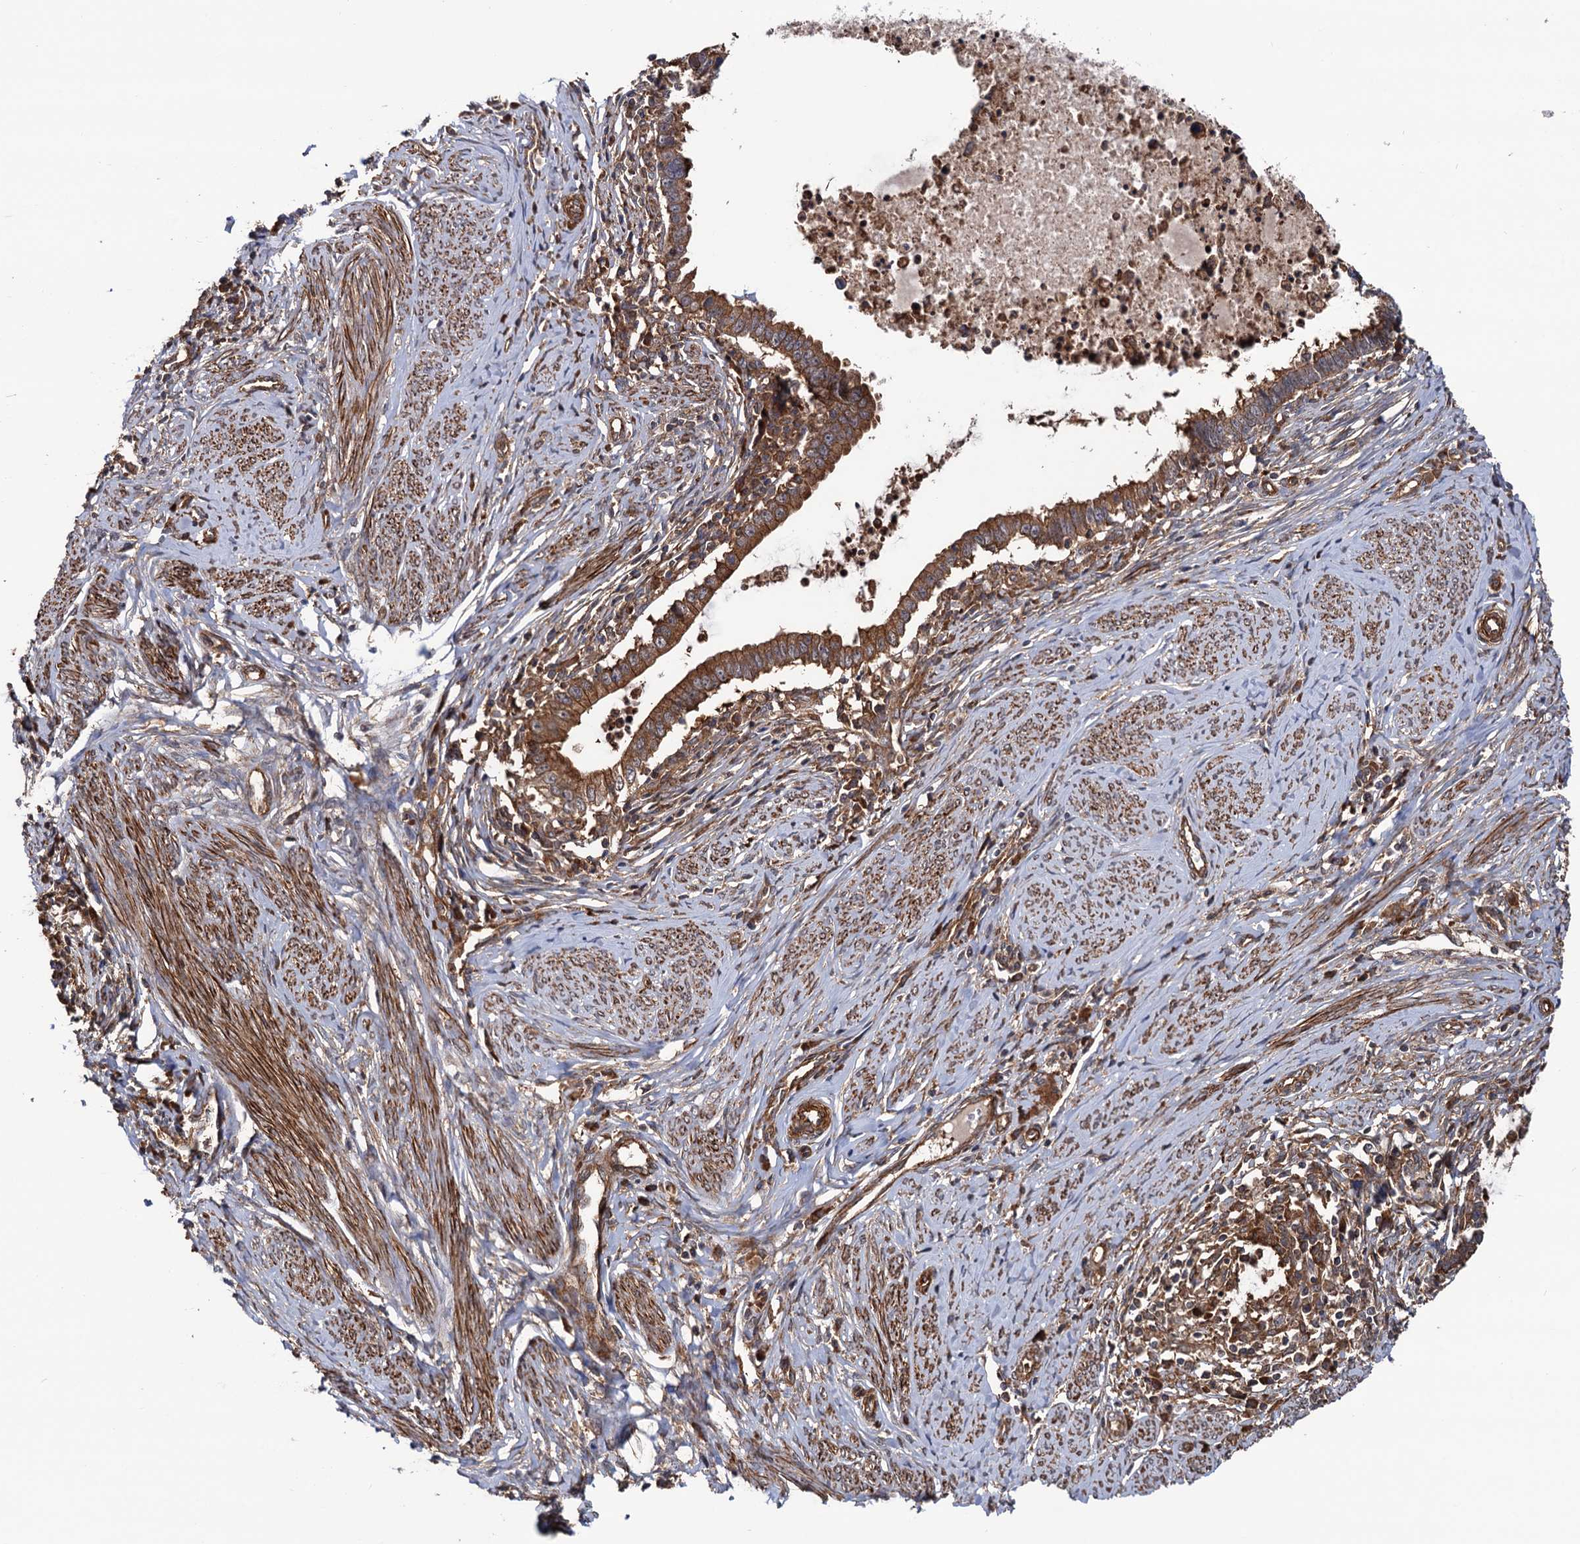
{"staining": {"intensity": "strong", "quantity": ">75%", "location": "cytoplasmic/membranous"}, "tissue": "cervical cancer", "cell_type": "Tumor cells", "image_type": "cancer", "snomed": [{"axis": "morphology", "description": "Adenocarcinoma, NOS"}, {"axis": "topography", "description": "Cervix"}], "caption": "Cervical cancer (adenocarcinoma) stained for a protein shows strong cytoplasmic/membranous positivity in tumor cells. The staining was performed using DAB (3,3'-diaminobenzidine) to visualize the protein expression in brown, while the nuclei were stained in blue with hematoxylin (Magnification: 20x).", "gene": "ATP8B4", "patient": {"sex": "female", "age": 36}}